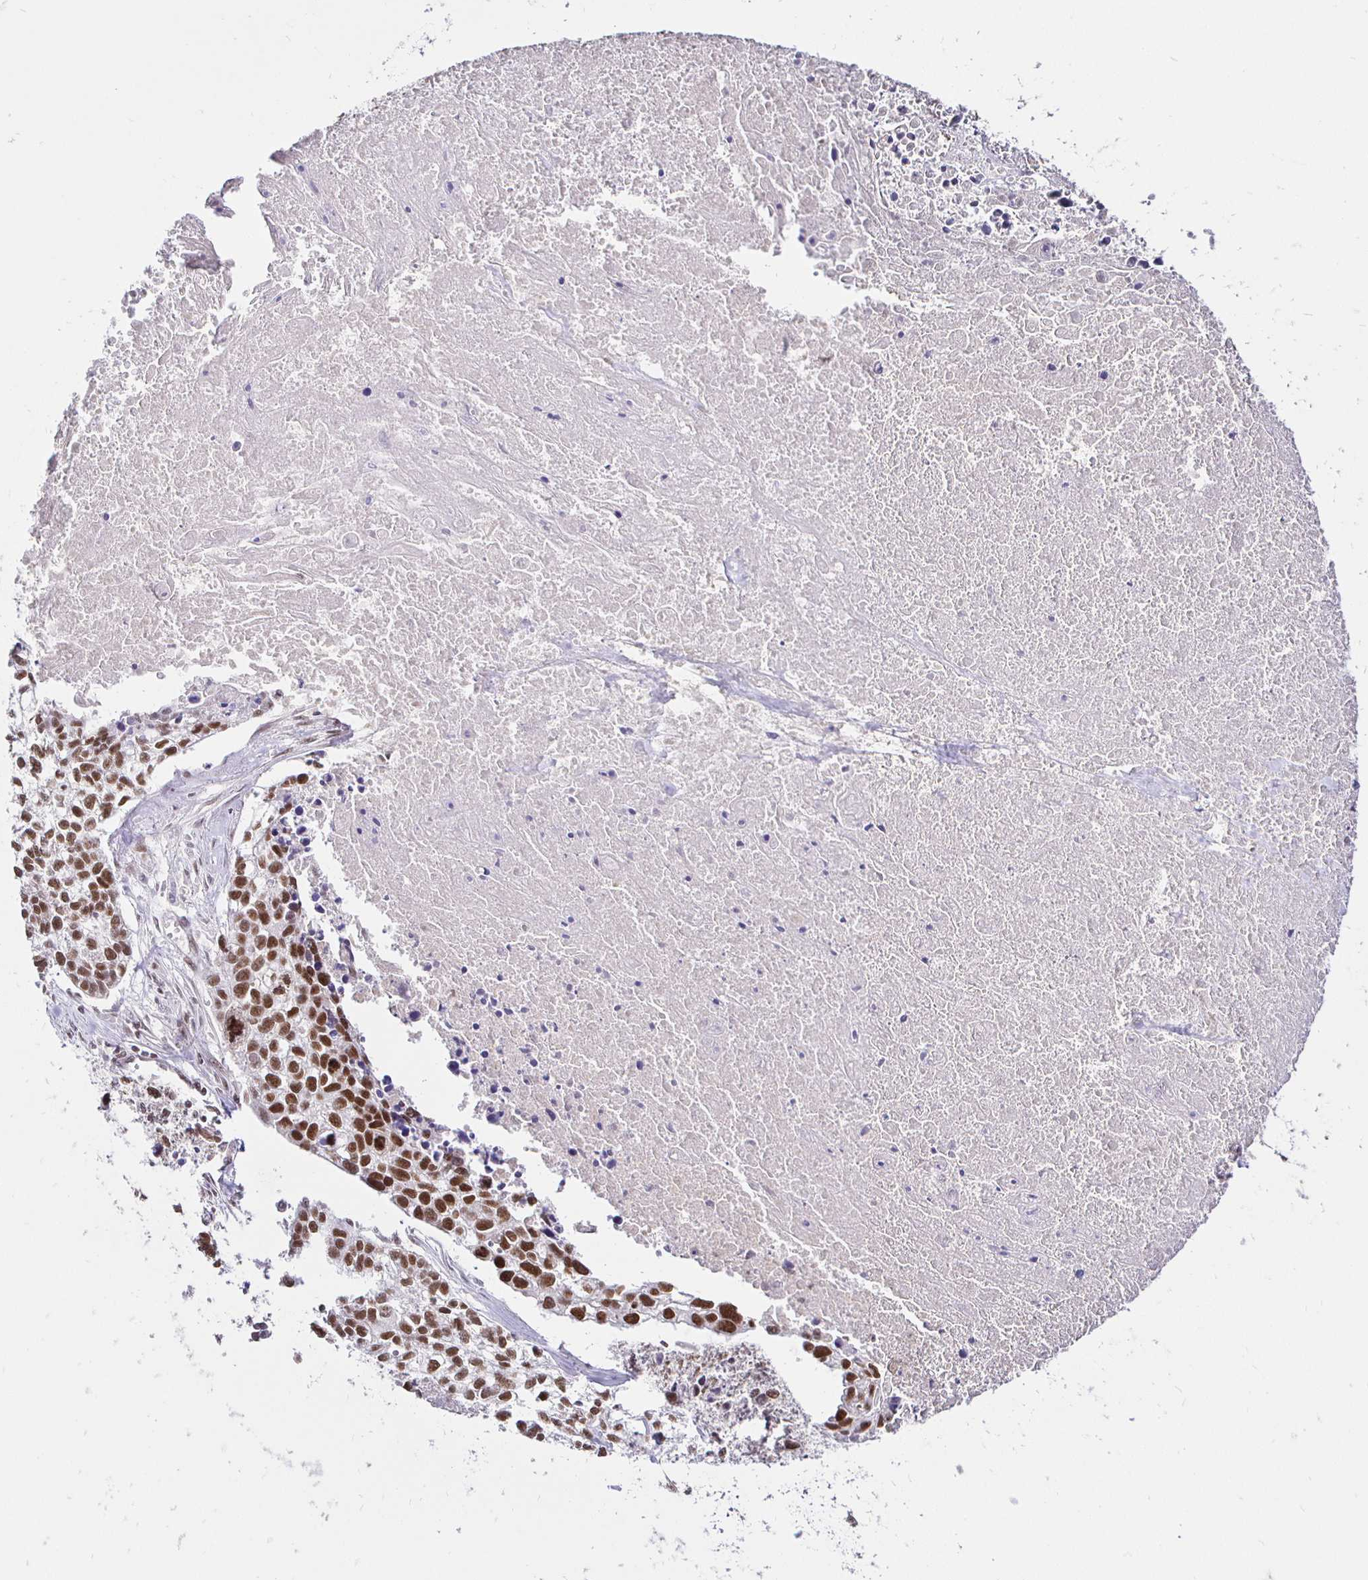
{"staining": {"intensity": "strong", "quantity": ">75%", "location": "nuclear"}, "tissue": "lung cancer", "cell_type": "Tumor cells", "image_type": "cancer", "snomed": [{"axis": "morphology", "description": "Squamous cell carcinoma, NOS"}, {"axis": "topography", "description": "Lung"}], "caption": "The micrograph shows a brown stain indicating the presence of a protein in the nuclear of tumor cells in lung cancer (squamous cell carcinoma).", "gene": "SIN3A", "patient": {"sex": "male", "age": 74}}